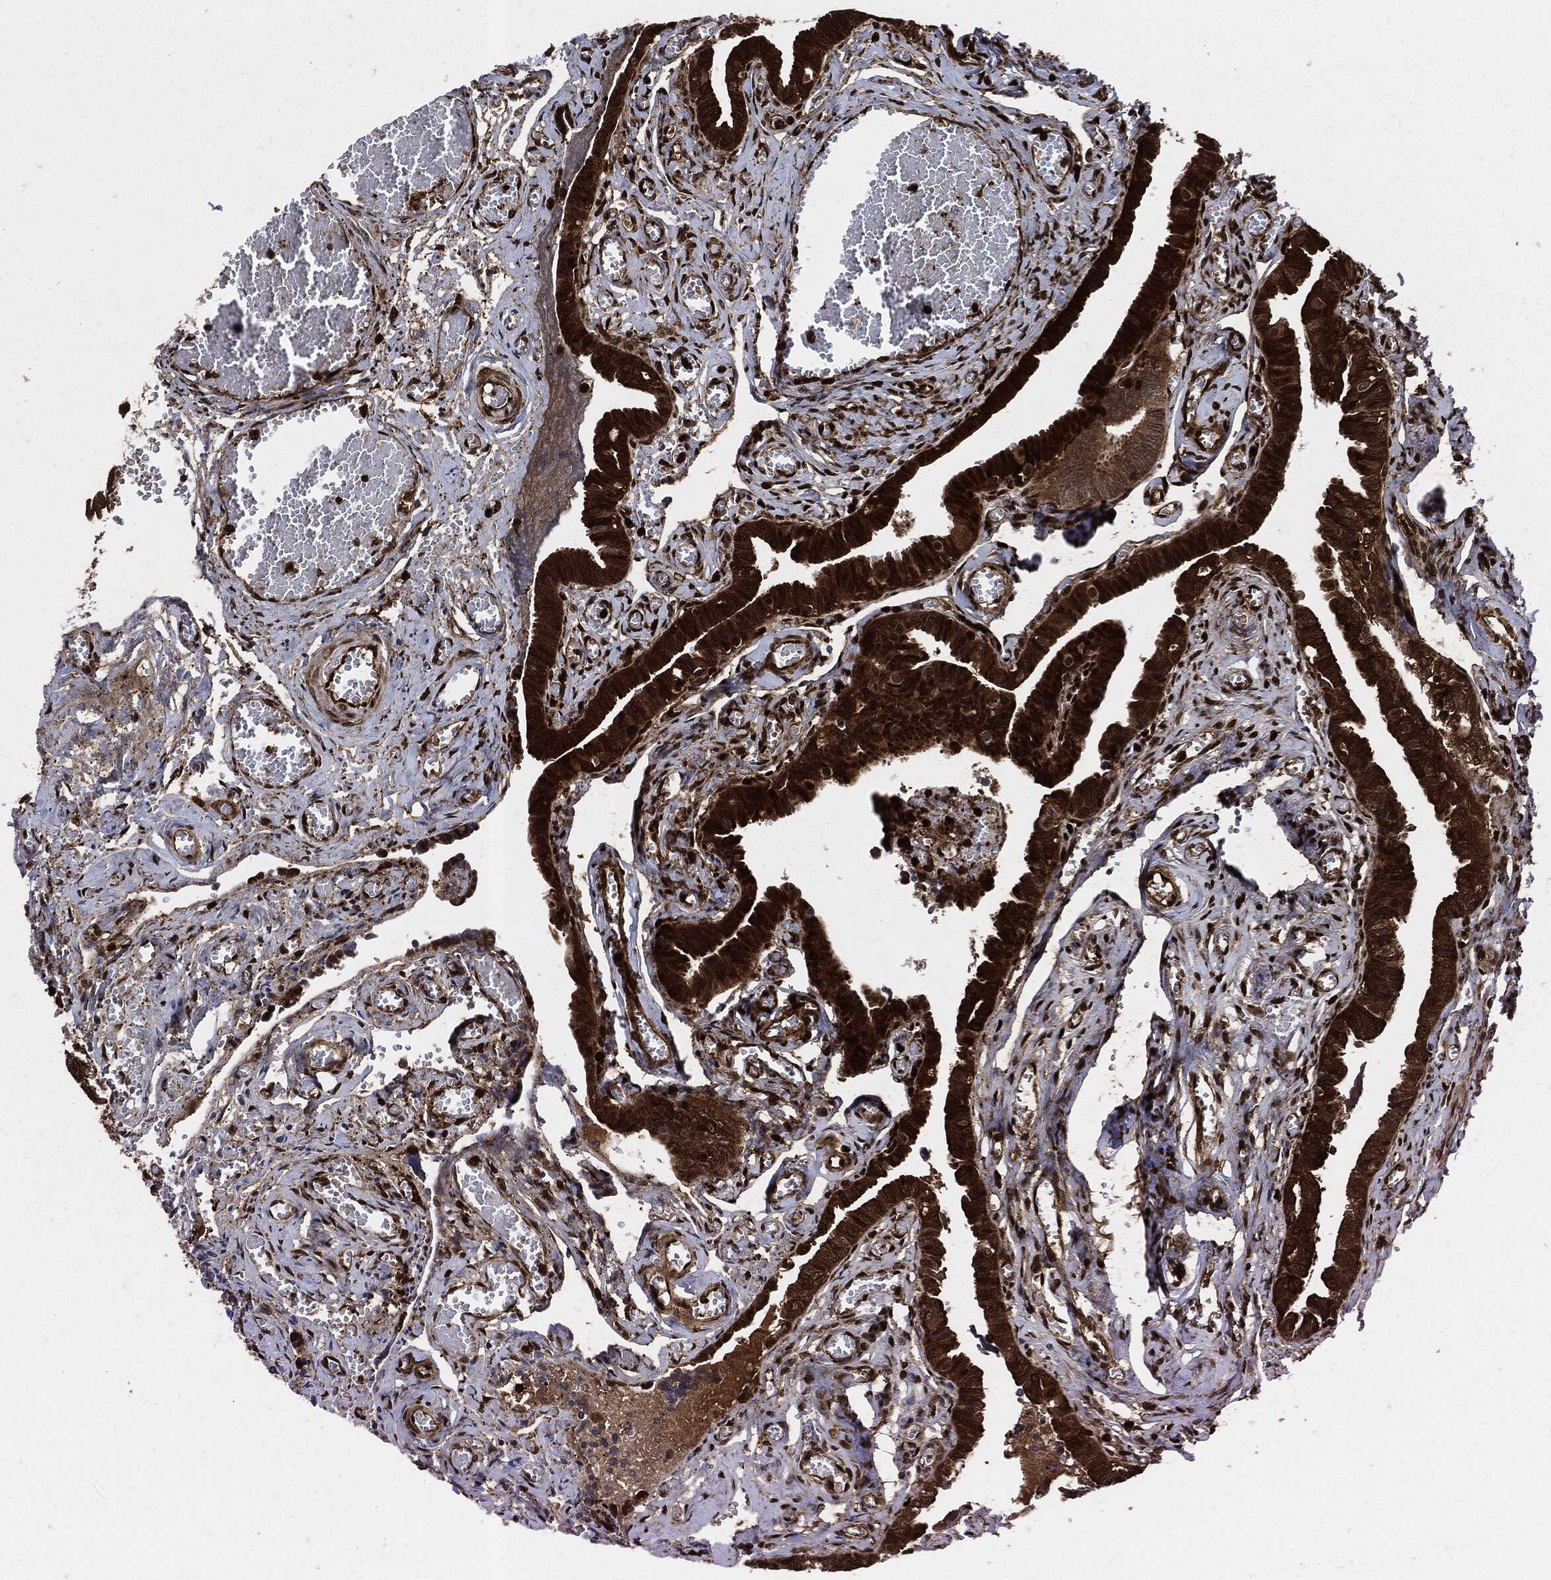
{"staining": {"intensity": "strong", "quantity": ">75%", "location": "cytoplasmic/membranous"}, "tissue": "fallopian tube", "cell_type": "Glandular cells", "image_type": "normal", "snomed": [{"axis": "morphology", "description": "Normal tissue, NOS"}, {"axis": "topography", "description": "Vascular tissue"}, {"axis": "topography", "description": "Fallopian tube"}], "caption": "Protein analysis of normal fallopian tube exhibits strong cytoplasmic/membranous positivity in about >75% of glandular cells.", "gene": "YWHAB", "patient": {"sex": "female", "age": 67}}